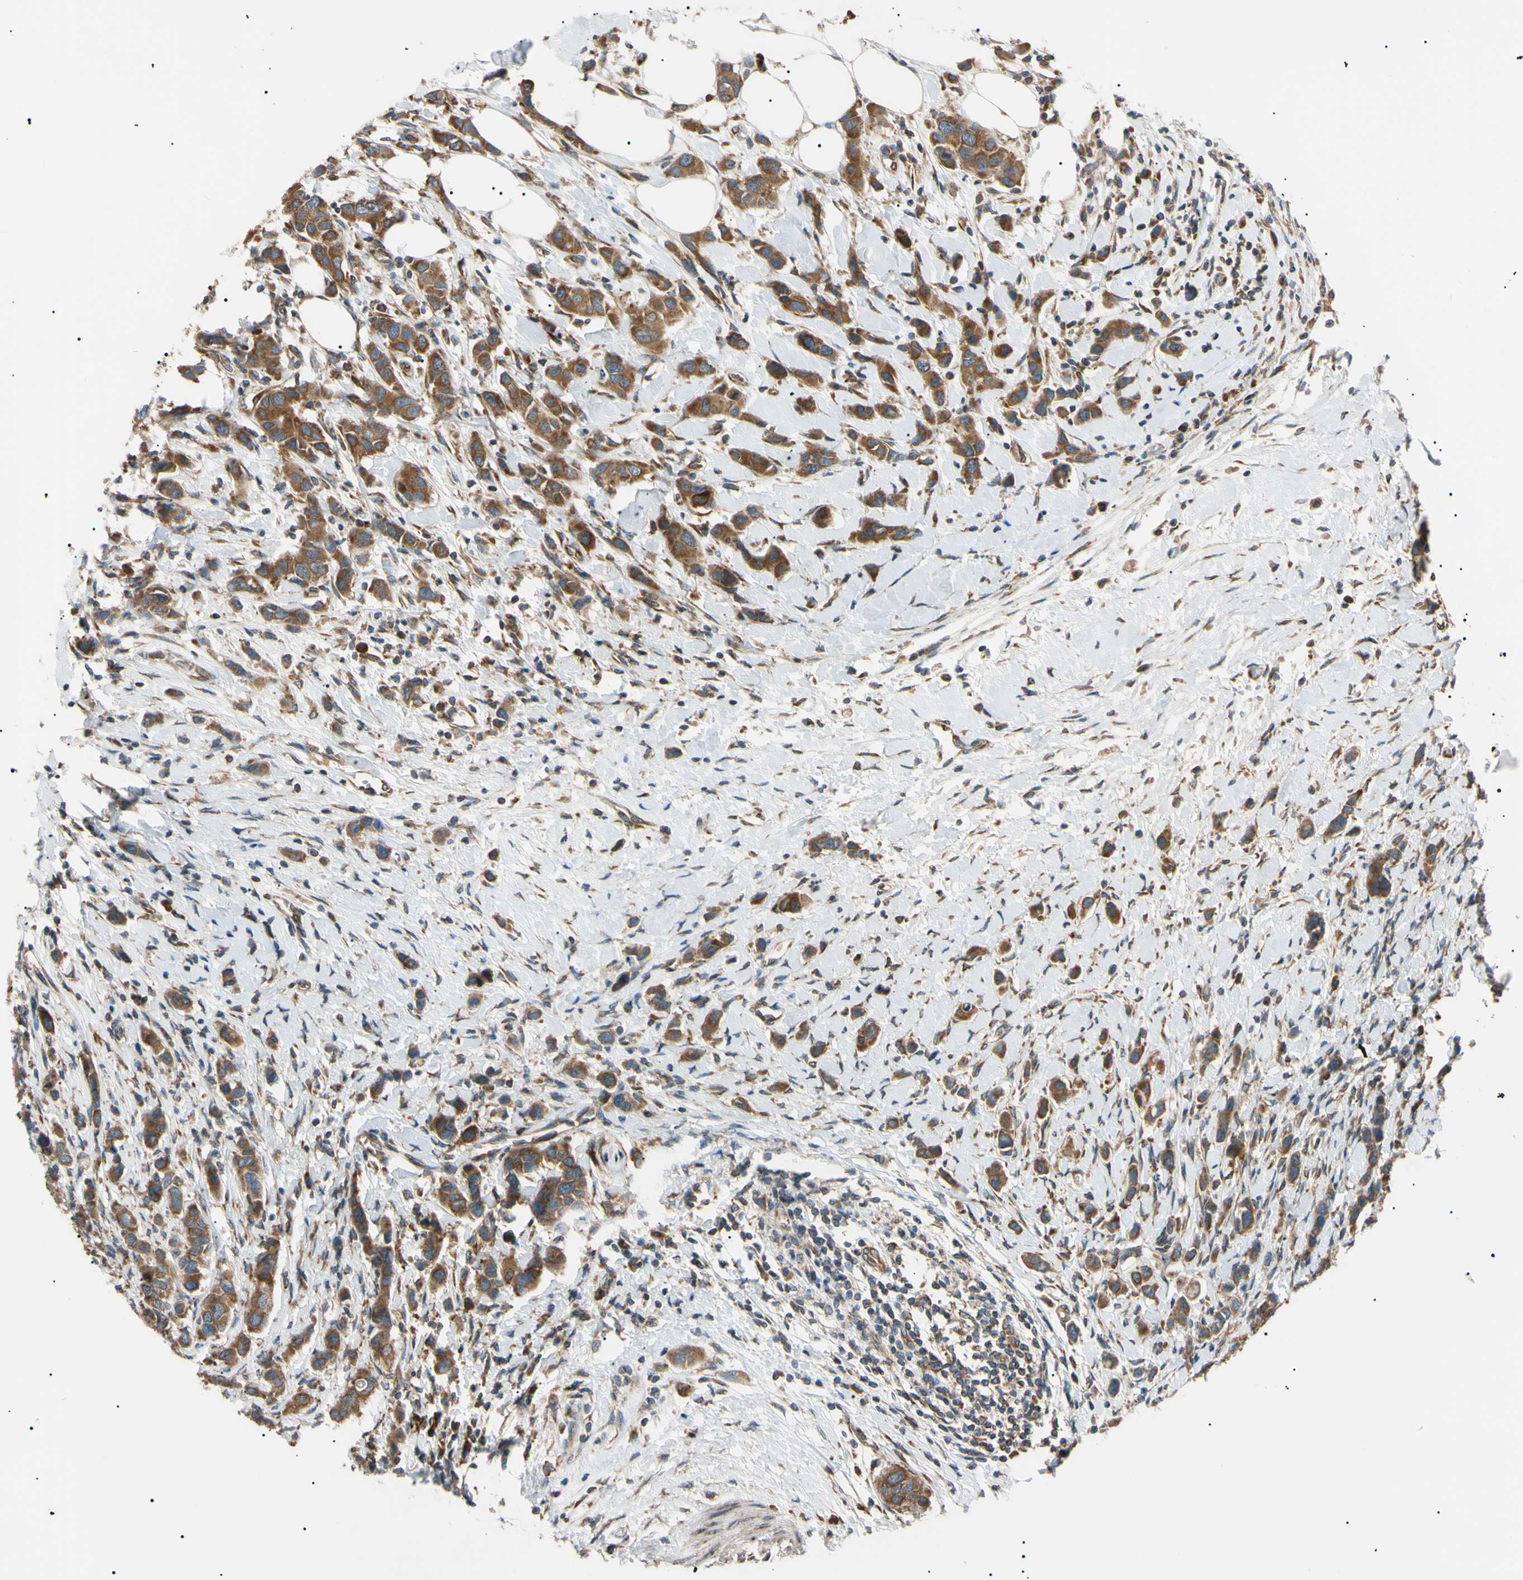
{"staining": {"intensity": "moderate", "quantity": ">75%", "location": "cytoplasmic/membranous"}, "tissue": "breast cancer", "cell_type": "Tumor cells", "image_type": "cancer", "snomed": [{"axis": "morphology", "description": "Normal tissue, NOS"}, {"axis": "morphology", "description": "Duct carcinoma"}, {"axis": "topography", "description": "Breast"}], "caption": "Protein expression analysis of breast cancer (infiltrating ductal carcinoma) demonstrates moderate cytoplasmic/membranous positivity in about >75% of tumor cells.", "gene": "VAPA", "patient": {"sex": "female", "age": 50}}